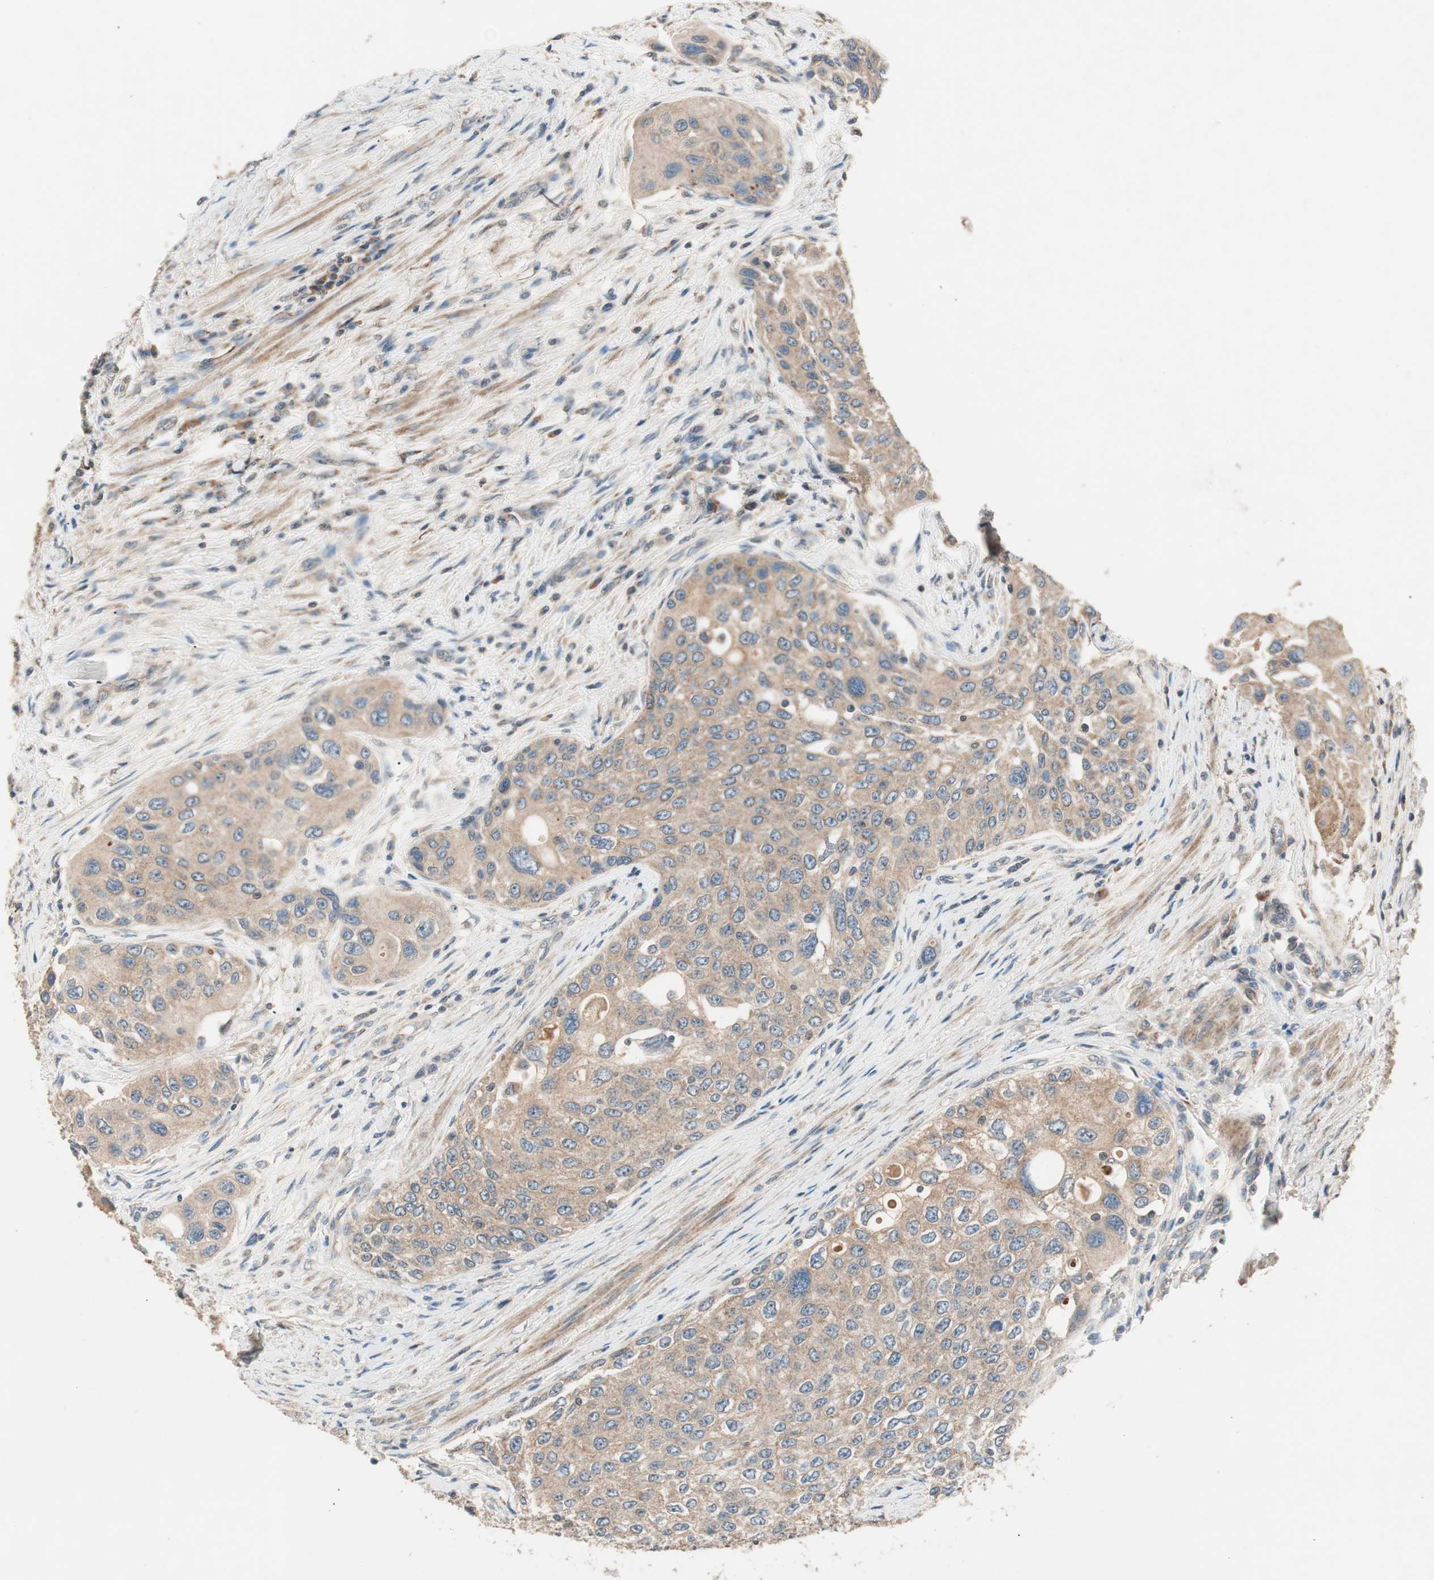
{"staining": {"intensity": "moderate", "quantity": ">75%", "location": "cytoplasmic/membranous"}, "tissue": "urothelial cancer", "cell_type": "Tumor cells", "image_type": "cancer", "snomed": [{"axis": "morphology", "description": "Urothelial carcinoma, High grade"}, {"axis": "topography", "description": "Urinary bladder"}], "caption": "The image demonstrates a brown stain indicating the presence of a protein in the cytoplasmic/membranous of tumor cells in high-grade urothelial carcinoma. Immunohistochemistry stains the protein of interest in brown and the nuclei are stained blue.", "gene": "HPN", "patient": {"sex": "female", "age": 56}}